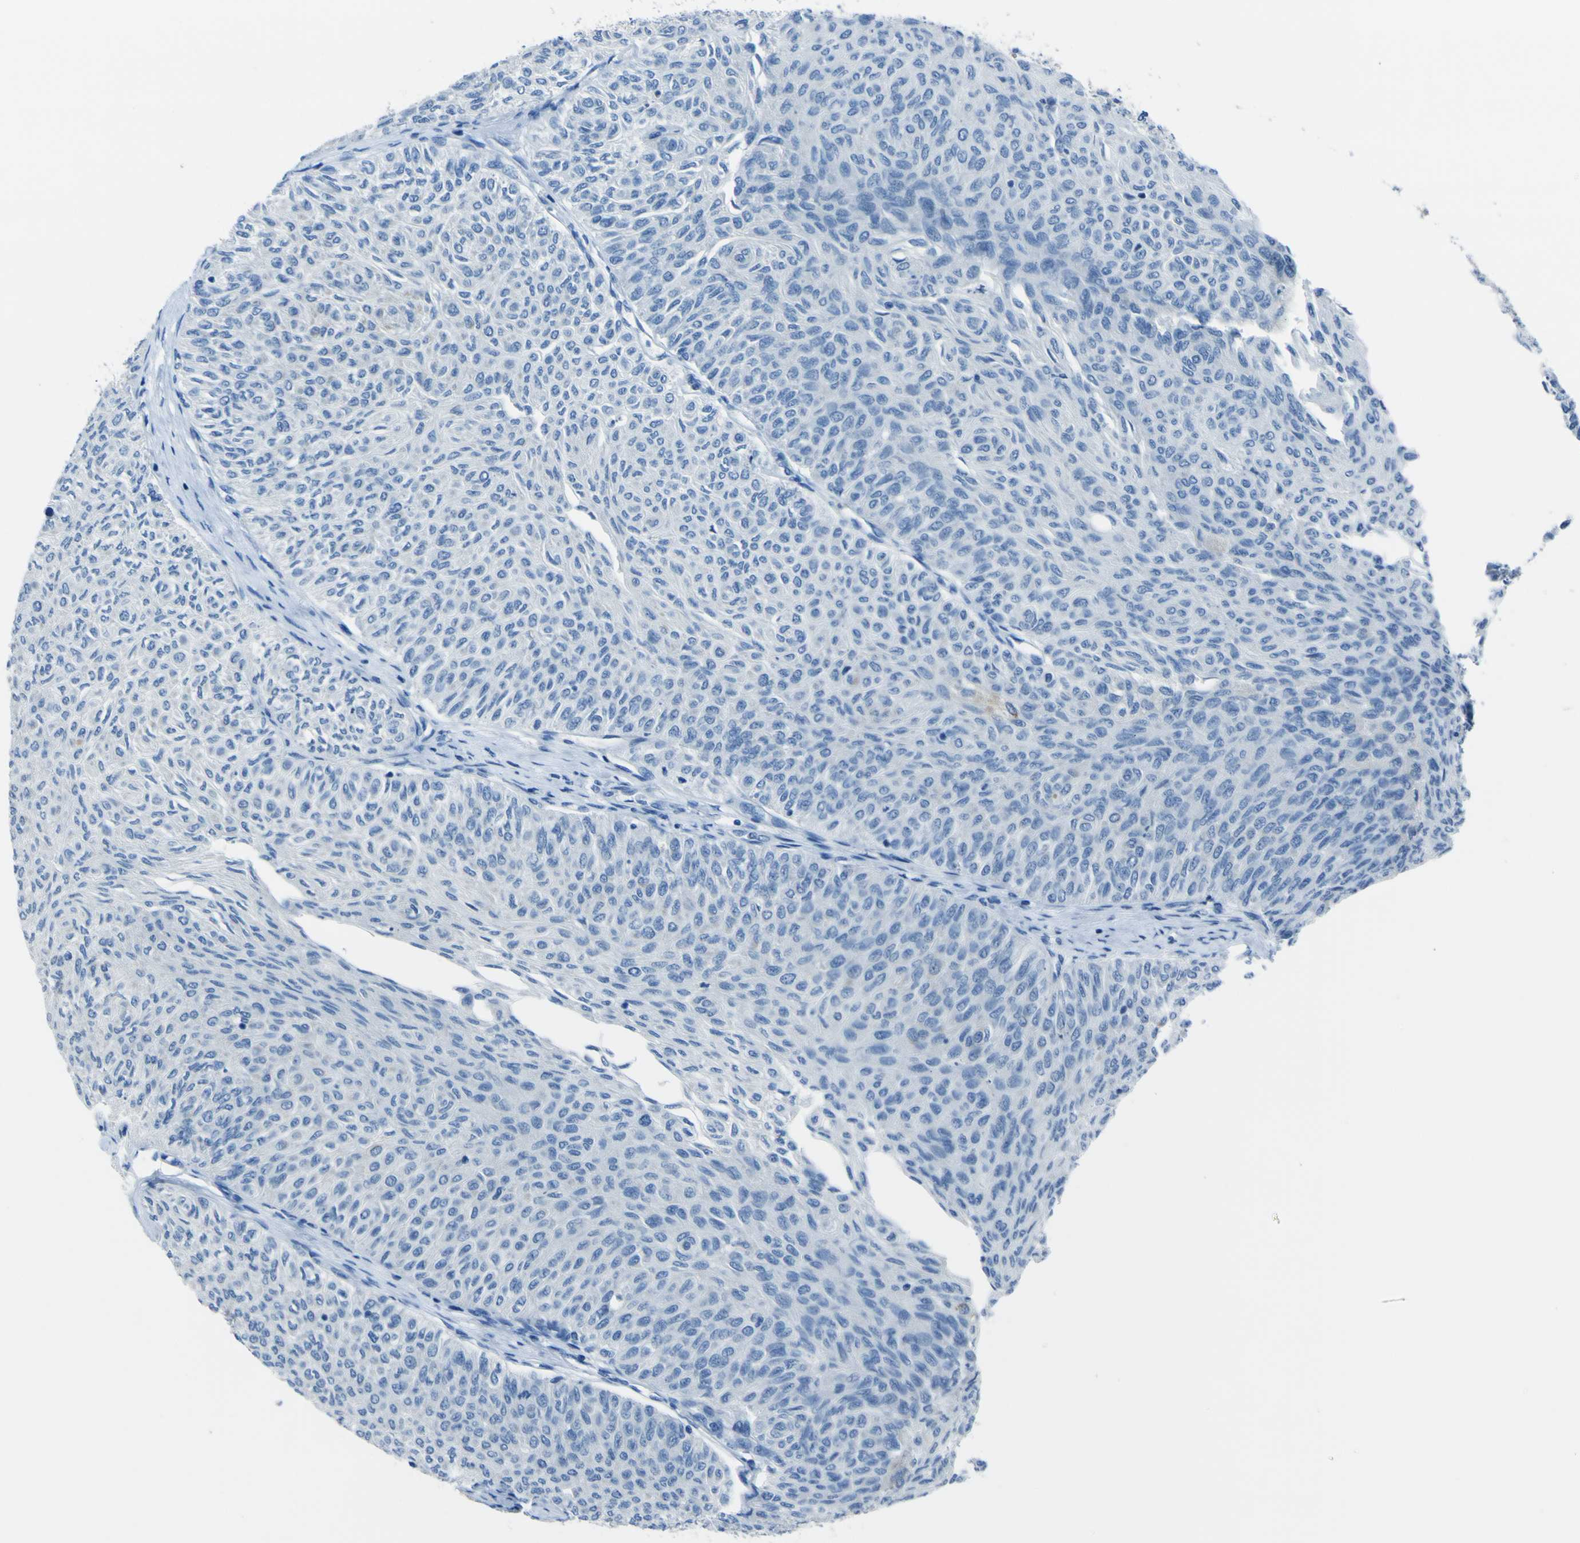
{"staining": {"intensity": "negative", "quantity": "none", "location": "none"}, "tissue": "urothelial cancer", "cell_type": "Tumor cells", "image_type": "cancer", "snomed": [{"axis": "morphology", "description": "Urothelial carcinoma, Low grade"}, {"axis": "topography", "description": "Urinary bladder"}], "caption": "Low-grade urothelial carcinoma was stained to show a protein in brown. There is no significant expression in tumor cells. (DAB immunohistochemistry (IHC) with hematoxylin counter stain).", "gene": "ACSL1", "patient": {"sex": "male", "age": 78}}